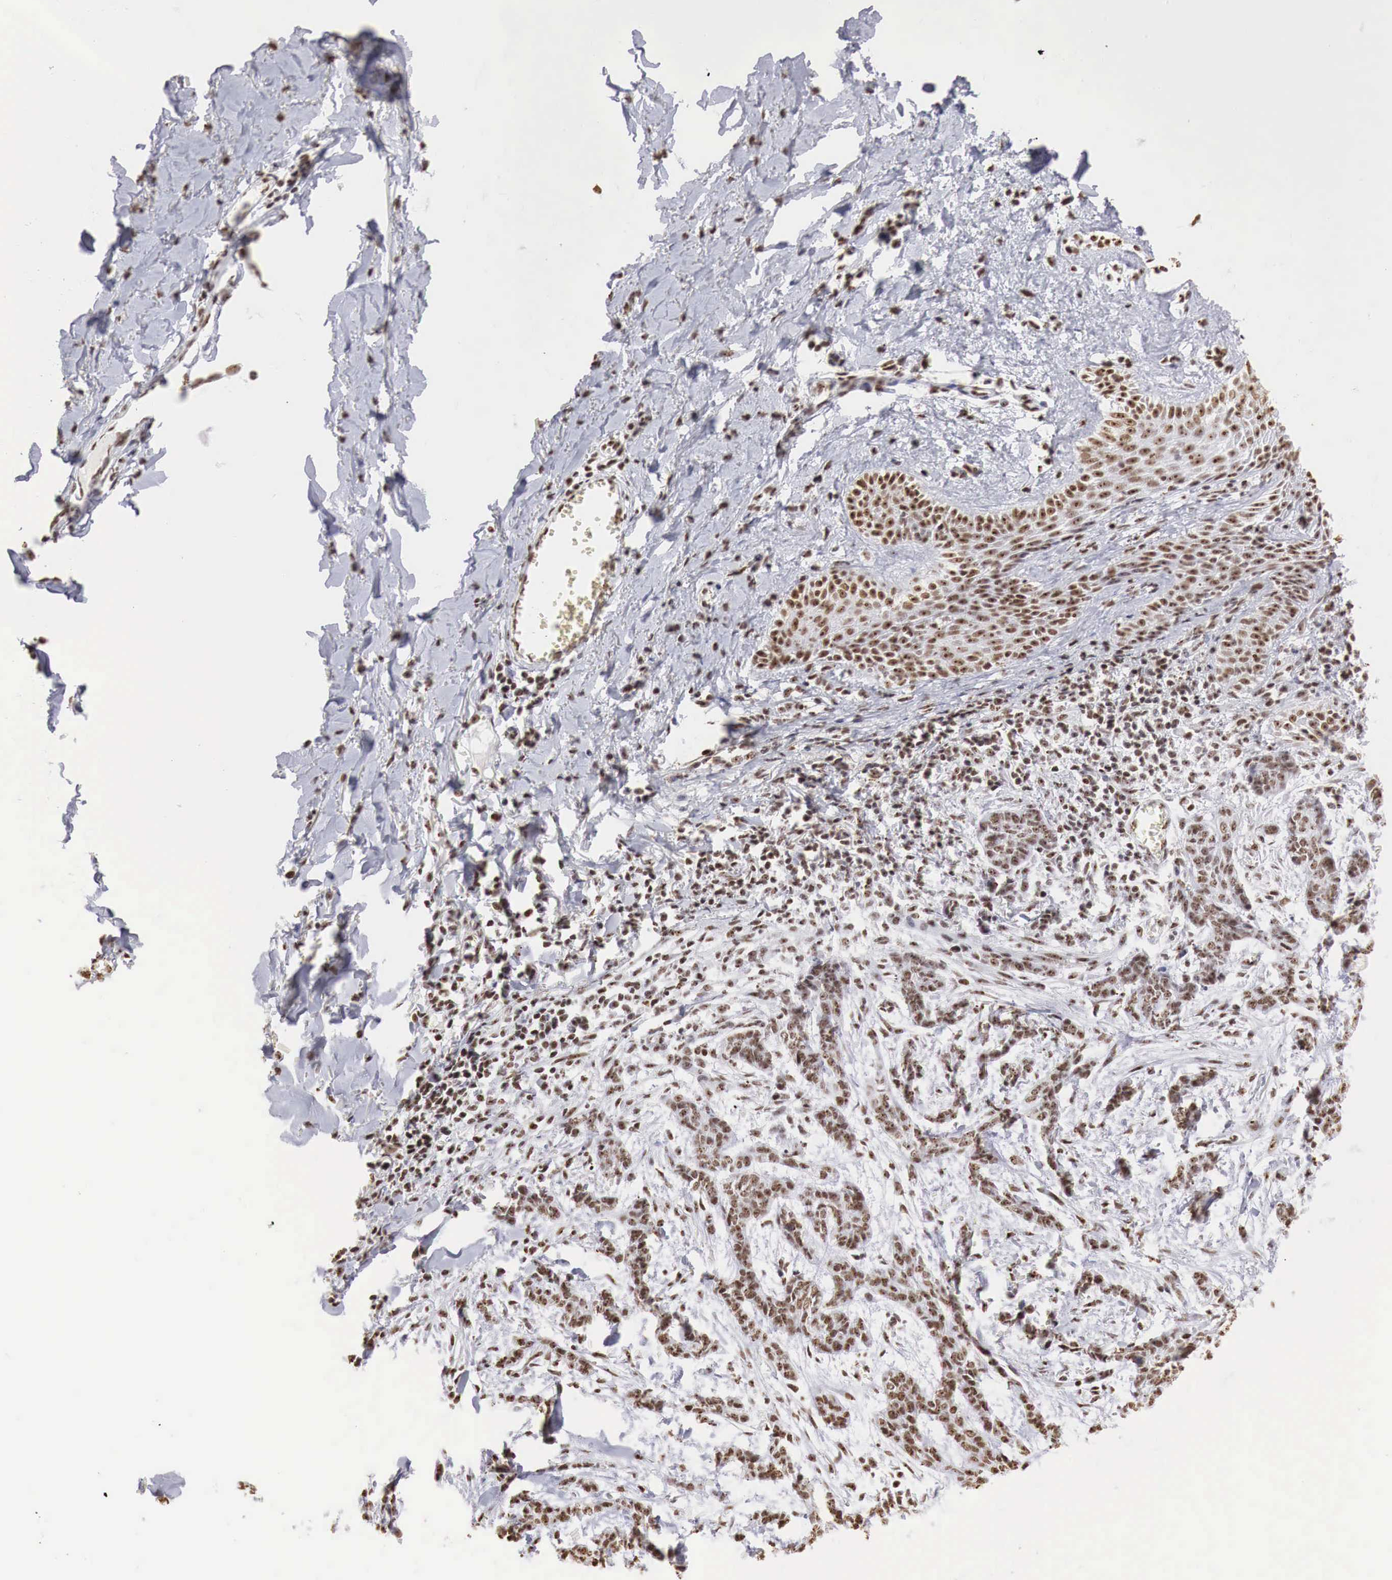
{"staining": {"intensity": "strong", "quantity": ">75%", "location": "nuclear"}, "tissue": "skin cancer", "cell_type": "Tumor cells", "image_type": "cancer", "snomed": [{"axis": "morphology", "description": "Normal tissue, NOS"}, {"axis": "morphology", "description": "Basal cell carcinoma"}, {"axis": "topography", "description": "Skin"}], "caption": "Skin cancer (basal cell carcinoma) stained with DAB (3,3'-diaminobenzidine) immunohistochemistry shows high levels of strong nuclear staining in approximately >75% of tumor cells.", "gene": "DKC1", "patient": {"sex": "female", "age": 65}}